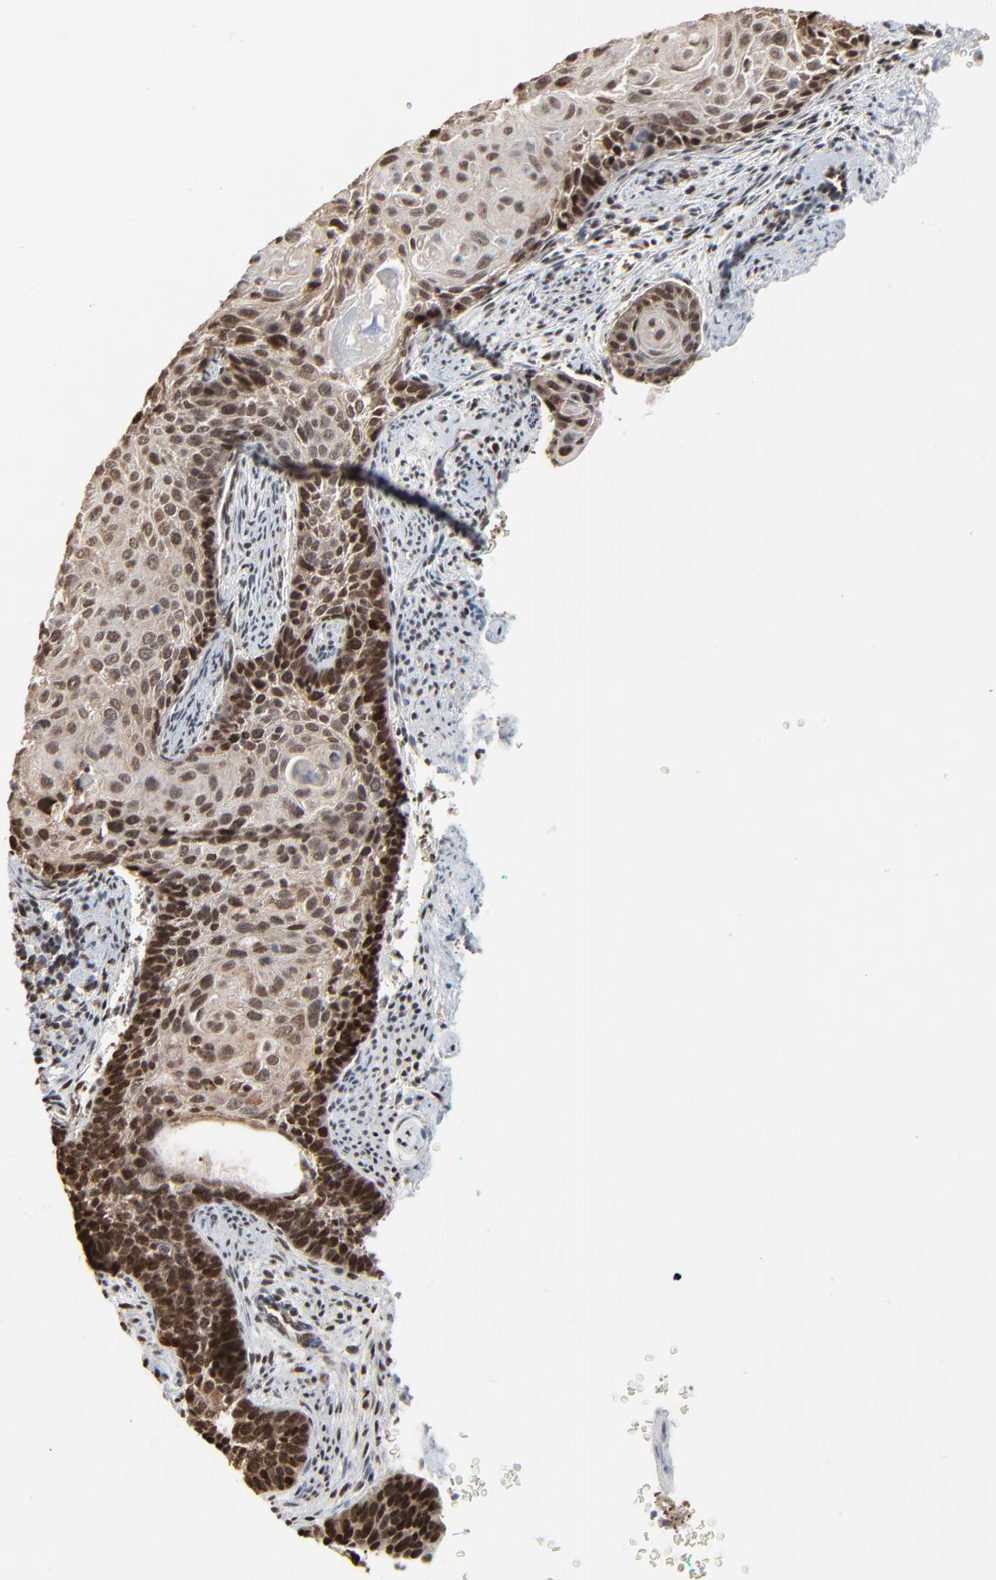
{"staining": {"intensity": "strong", "quantity": ">75%", "location": "cytoplasmic/membranous,nuclear"}, "tissue": "cervical cancer", "cell_type": "Tumor cells", "image_type": "cancer", "snomed": [{"axis": "morphology", "description": "Squamous cell carcinoma, NOS"}, {"axis": "topography", "description": "Cervix"}], "caption": "IHC micrograph of human squamous cell carcinoma (cervical) stained for a protein (brown), which displays high levels of strong cytoplasmic/membranous and nuclear expression in approximately >75% of tumor cells.", "gene": "MEIS2", "patient": {"sex": "female", "age": 33}}